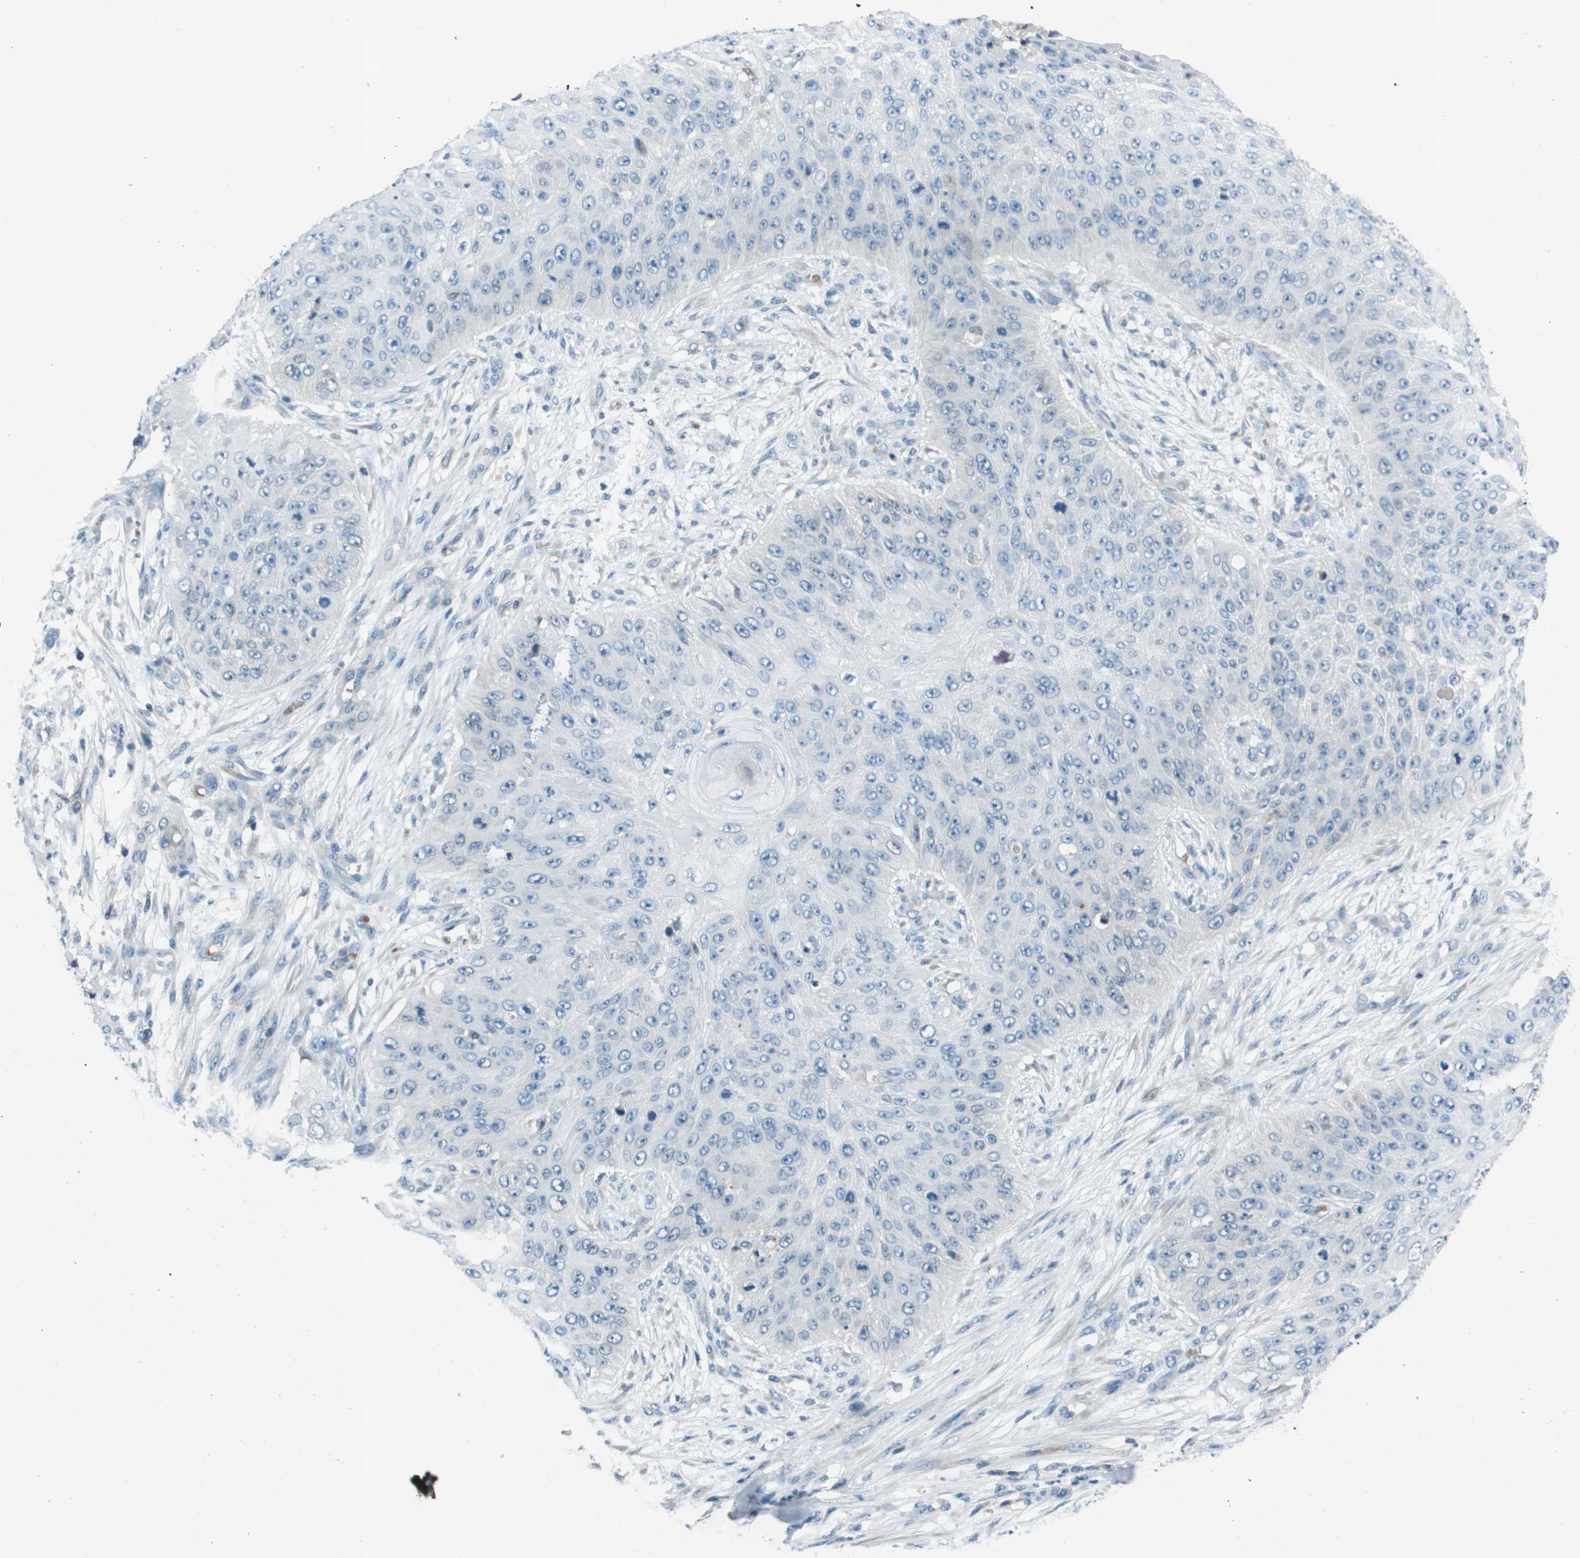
{"staining": {"intensity": "negative", "quantity": "none", "location": "none"}, "tissue": "skin cancer", "cell_type": "Tumor cells", "image_type": "cancer", "snomed": [{"axis": "morphology", "description": "Squamous cell carcinoma, NOS"}, {"axis": "topography", "description": "Skin"}], "caption": "This is an immunohistochemistry (IHC) histopathology image of human skin cancer. There is no staining in tumor cells.", "gene": "CAMK4", "patient": {"sex": "female", "age": 80}}